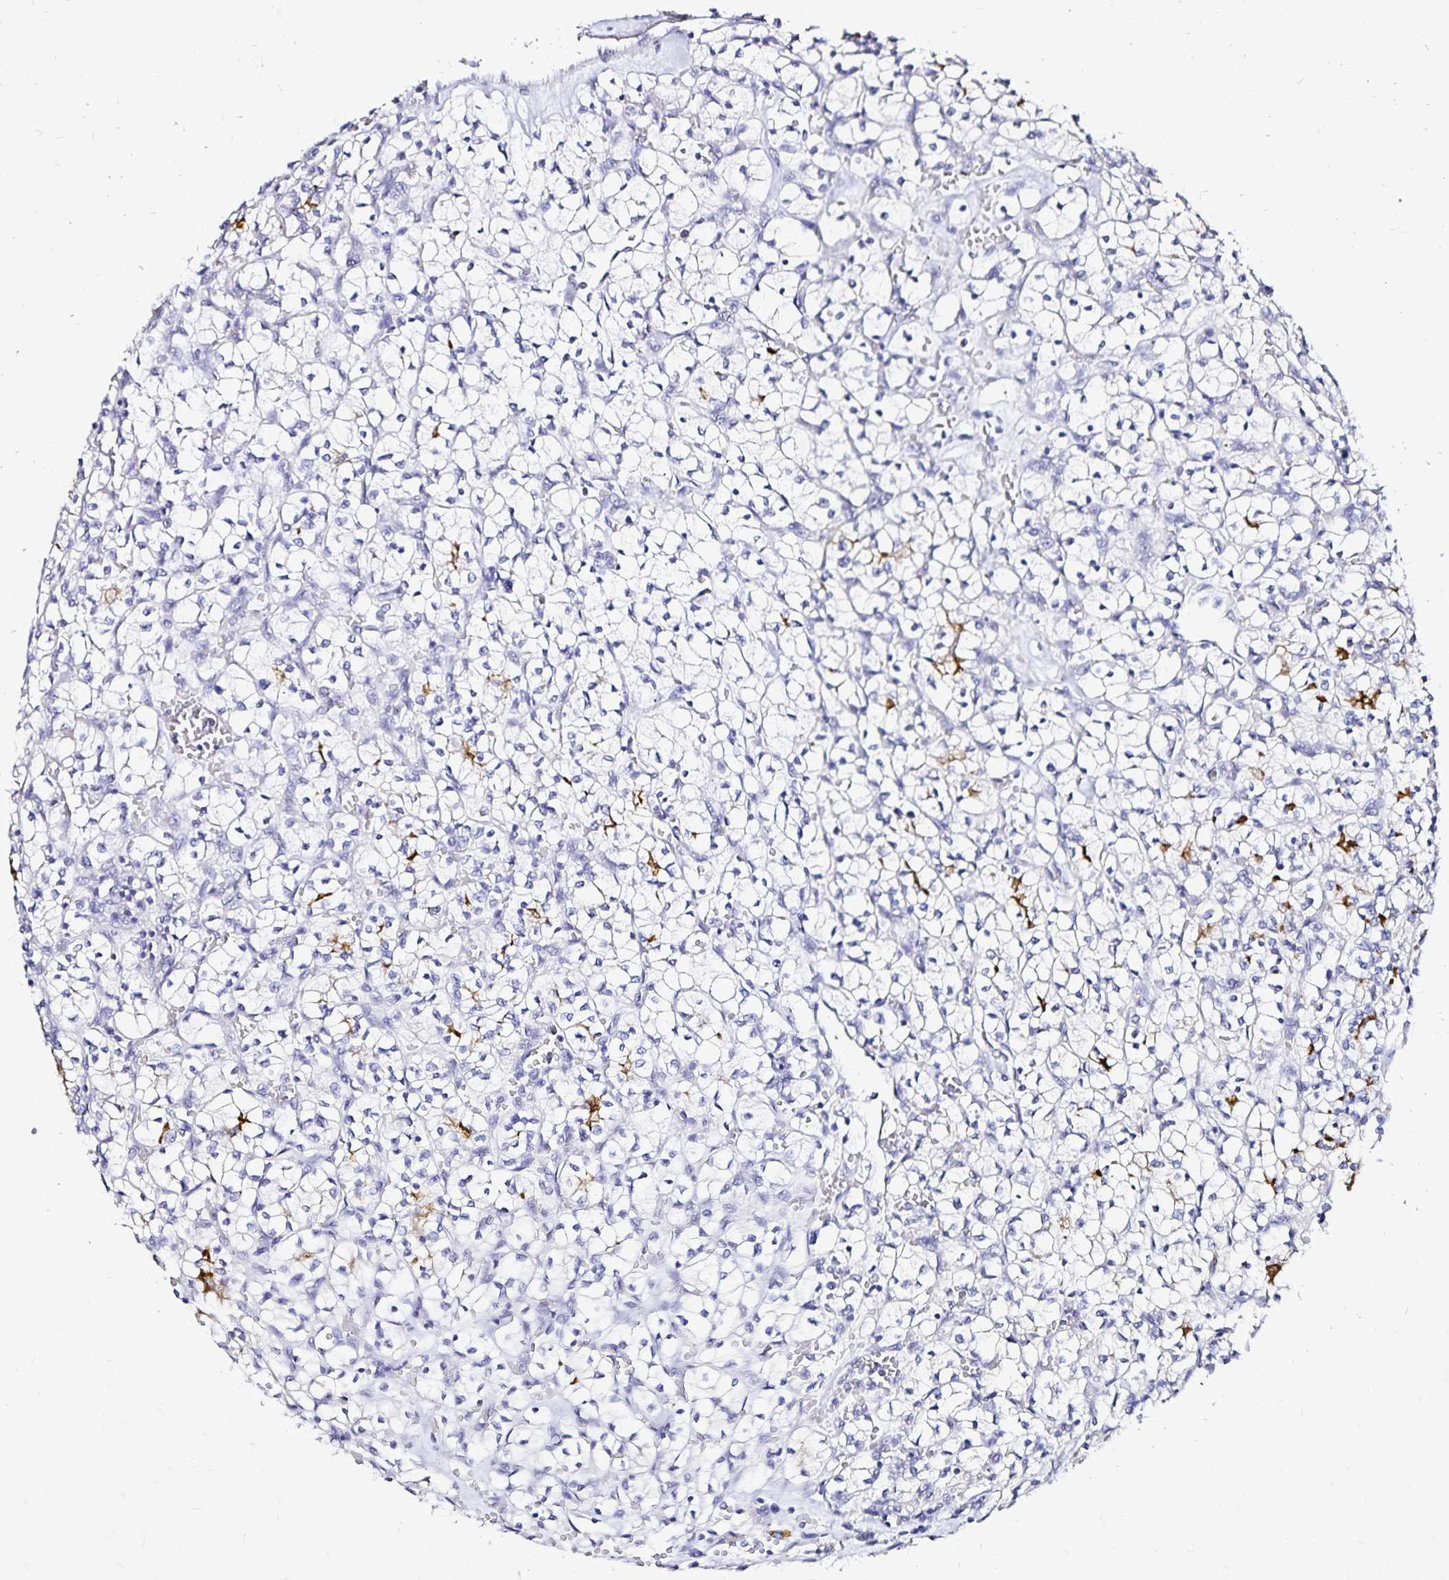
{"staining": {"intensity": "moderate", "quantity": "<25%", "location": "cytoplasmic/membranous"}, "tissue": "renal cancer", "cell_type": "Tumor cells", "image_type": "cancer", "snomed": [{"axis": "morphology", "description": "Adenocarcinoma, NOS"}, {"axis": "topography", "description": "Kidney"}], "caption": "Brown immunohistochemical staining in renal cancer (adenocarcinoma) displays moderate cytoplasmic/membranous positivity in about <25% of tumor cells. (Stains: DAB in brown, nuclei in blue, Microscopy: brightfield microscopy at high magnification).", "gene": "SLC5A1", "patient": {"sex": "female", "age": 64}}